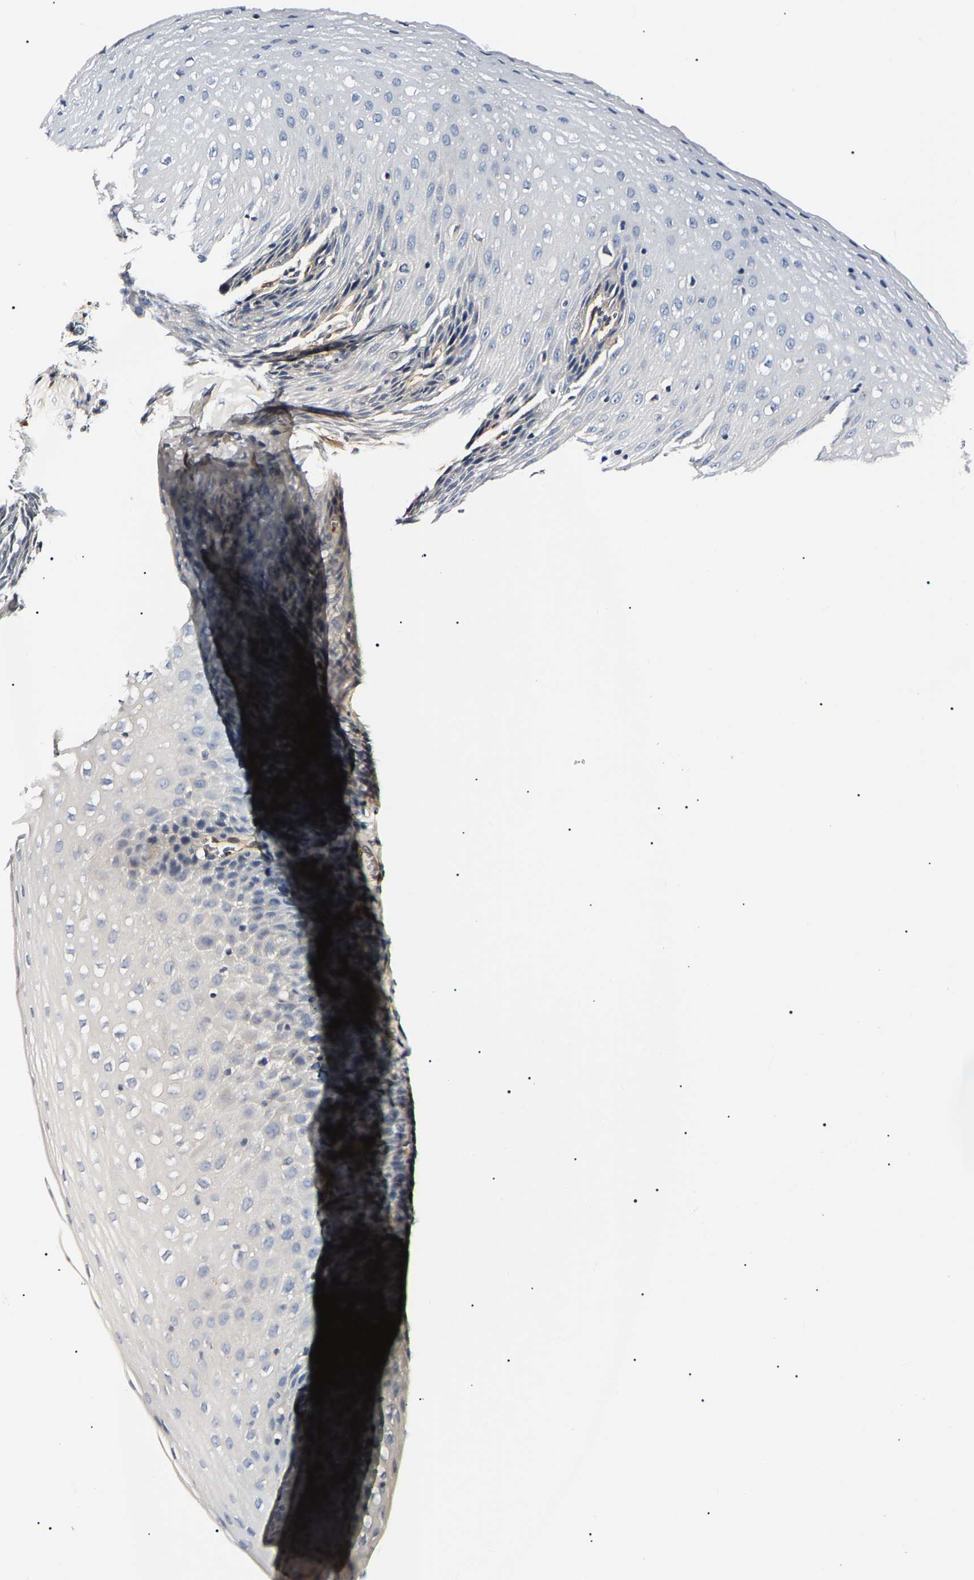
{"staining": {"intensity": "negative", "quantity": "none", "location": "none"}, "tissue": "esophagus", "cell_type": "Squamous epithelial cells", "image_type": "normal", "snomed": [{"axis": "morphology", "description": "Normal tissue, NOS"}, {"axis": "topography", "description": "Esophagus"}], "caption": "This is an immunohistochemistry (IHC) micrograph of normal esophagus. There is no staining in squamous epithelial cells.", "gene": "KLHL42", "patient": {"sex": "female", "age": 61}}